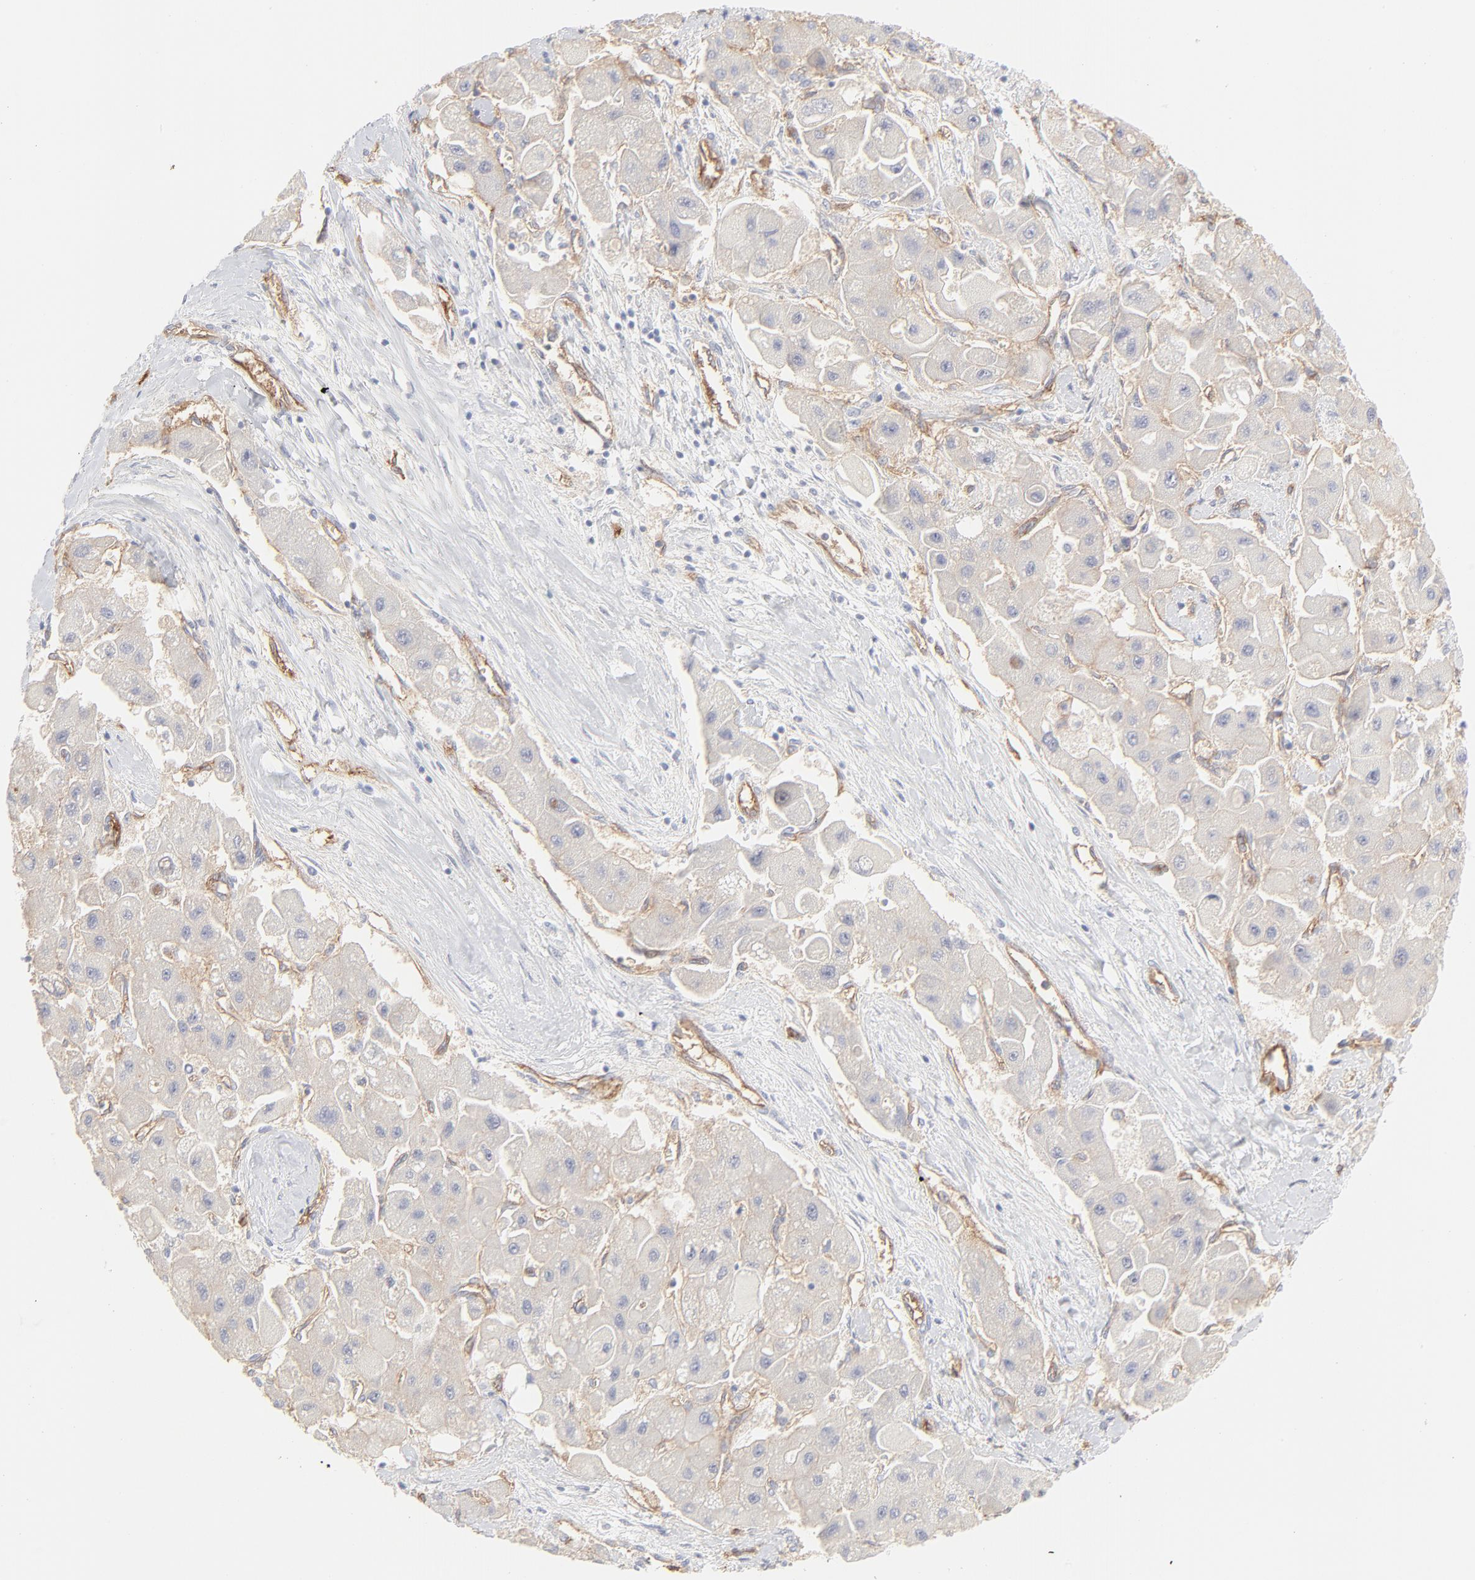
{"staining": {"intensity": "negative", "quantity": "none", "location": "none"}, "tissue": "liver cancer", "cell_type": "Tumor cells", "image_type": "cancer", "snomed": [{"axis": "morphology", "description": "Carcinoma, Hepatocellular, NOS"}, {"axis": "topography", "description": "Liver"}], "caption": "Immunohistochemical staining of liver hepatocellular carcinoma exhibits no significant positivity in tumor cells.", "gene": "ITGA5", "patient": {"sex": "male", "age": 24}}